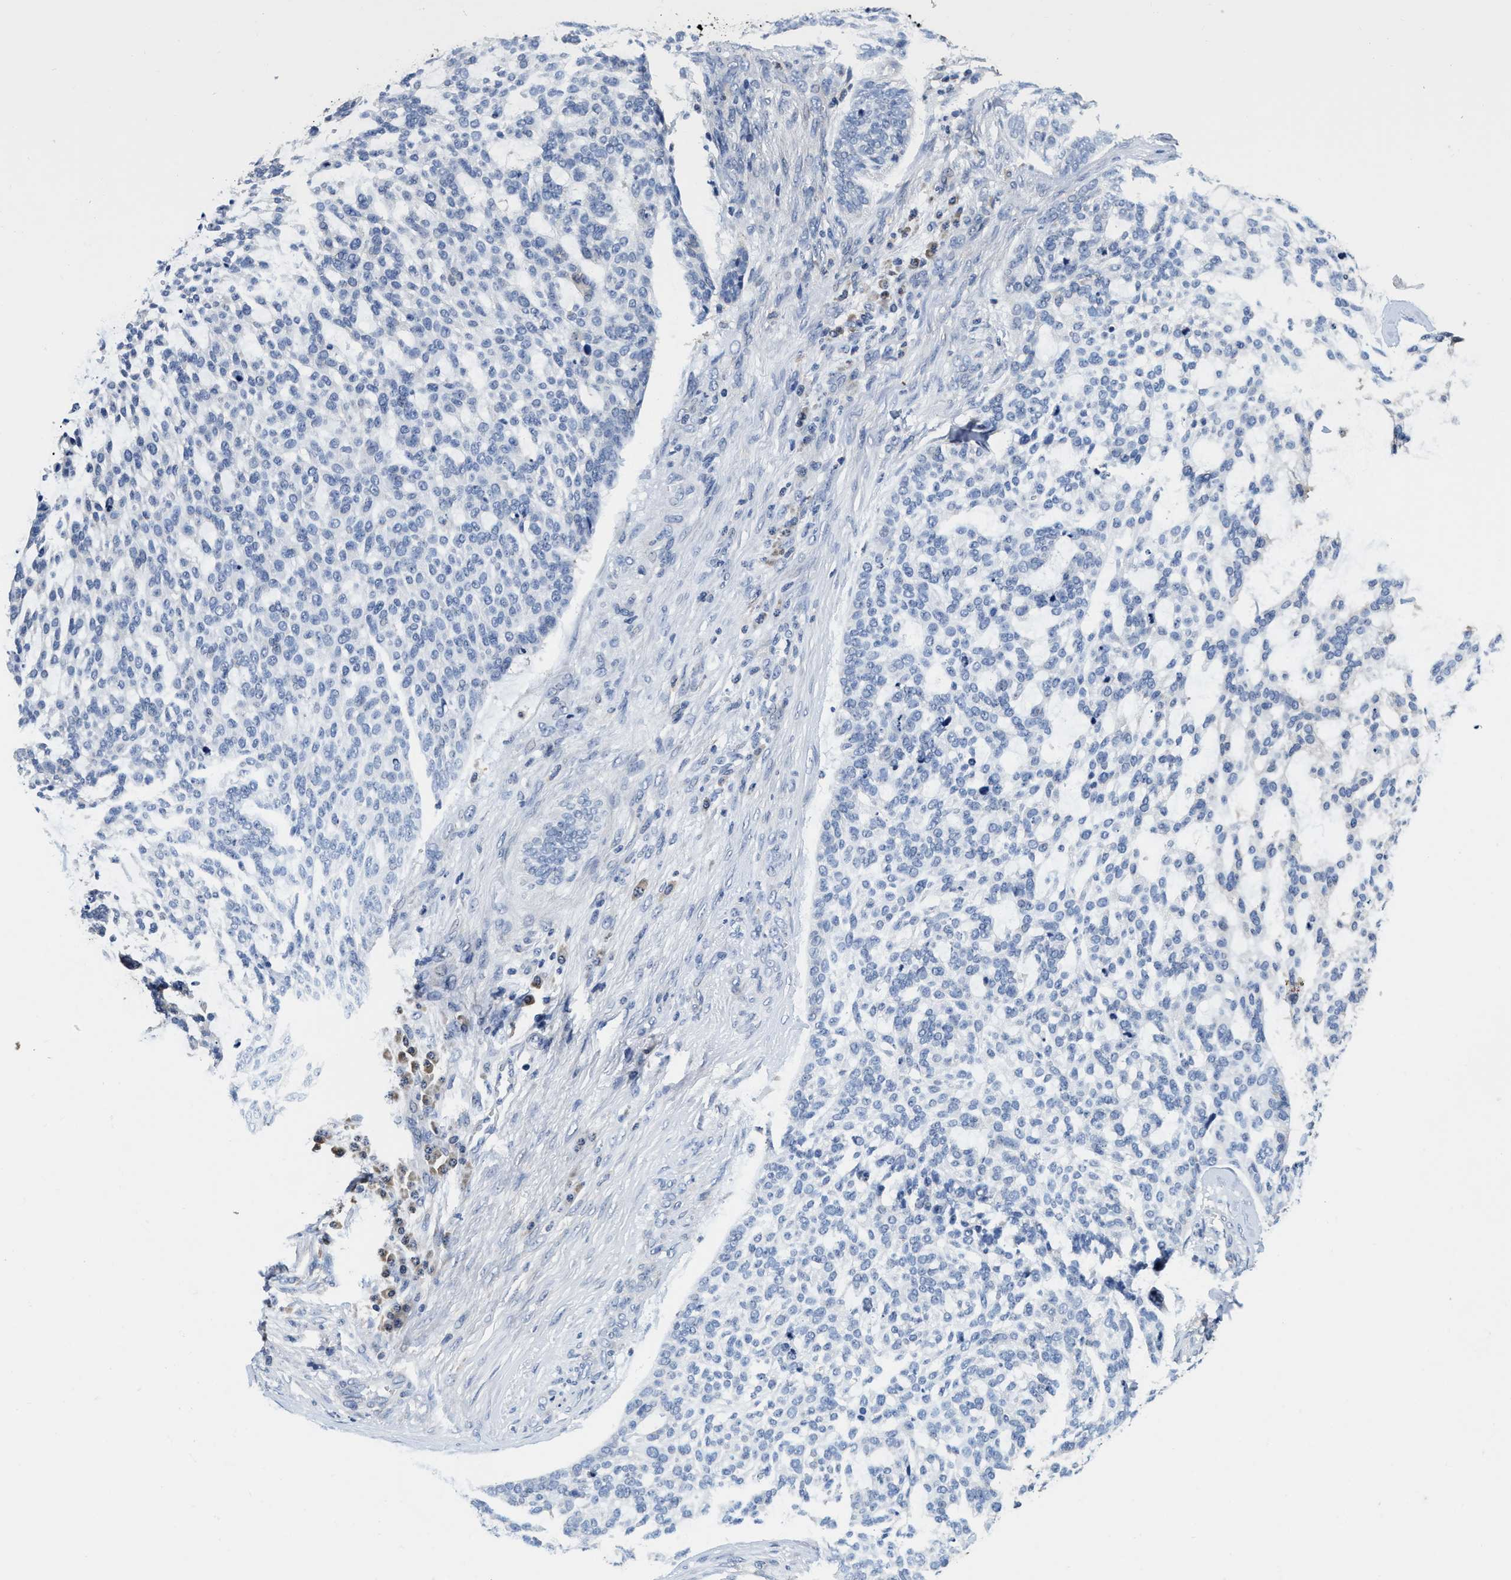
{"staining": {"intensity": "negative", "quantity": "none", "location": "none"}, "tissue": "skin cancer", "cell_type": "Tumor cells", "image_type": "cancer", "snomed": [{"axis": "morphology", "description": "Basal cell carcinoma"}, {"axis": "topography", "description": "Skin"}], "caption": "An image of skin cancer stained for a protein displays no brown staining in tumor cells.", "gene": "PHPT1", "patient": {"sex": "female", "age": 64}}